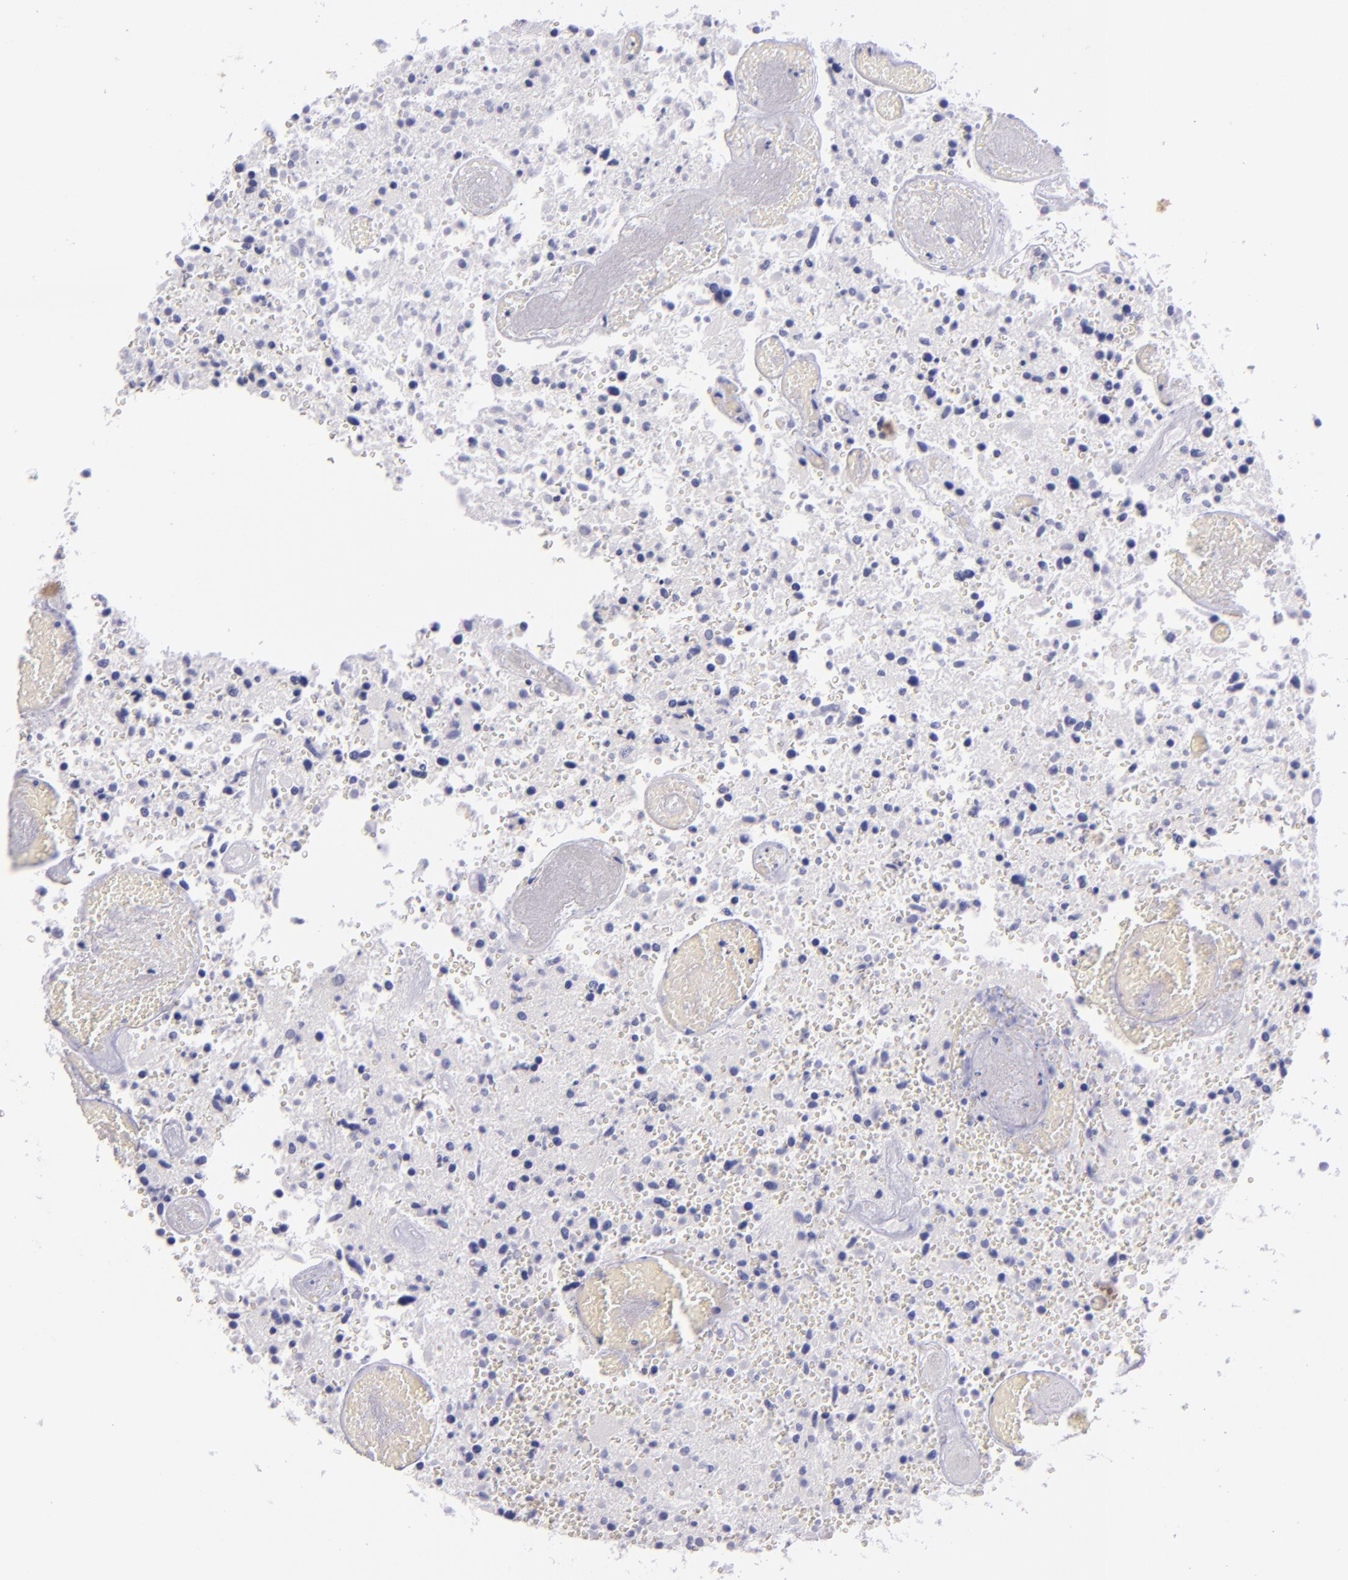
{"staining": {"intensity": "negative", "quantity": "none", "location": "none"}, "tissue": "glioma", "cell_type": "Tumor cells", "image_type": "cancer", "snomed": [{"axis": "morphology", "description": "Glioma, malignant, High grade"}, {"axis": "topography", "description": "Brain"}], "caption": "DAB immunohistochemical staining of human glioma shows no significant positivity in tumor cells.", "gene": "TNNT3", "patient": {"sex": "male", "age": 72}}